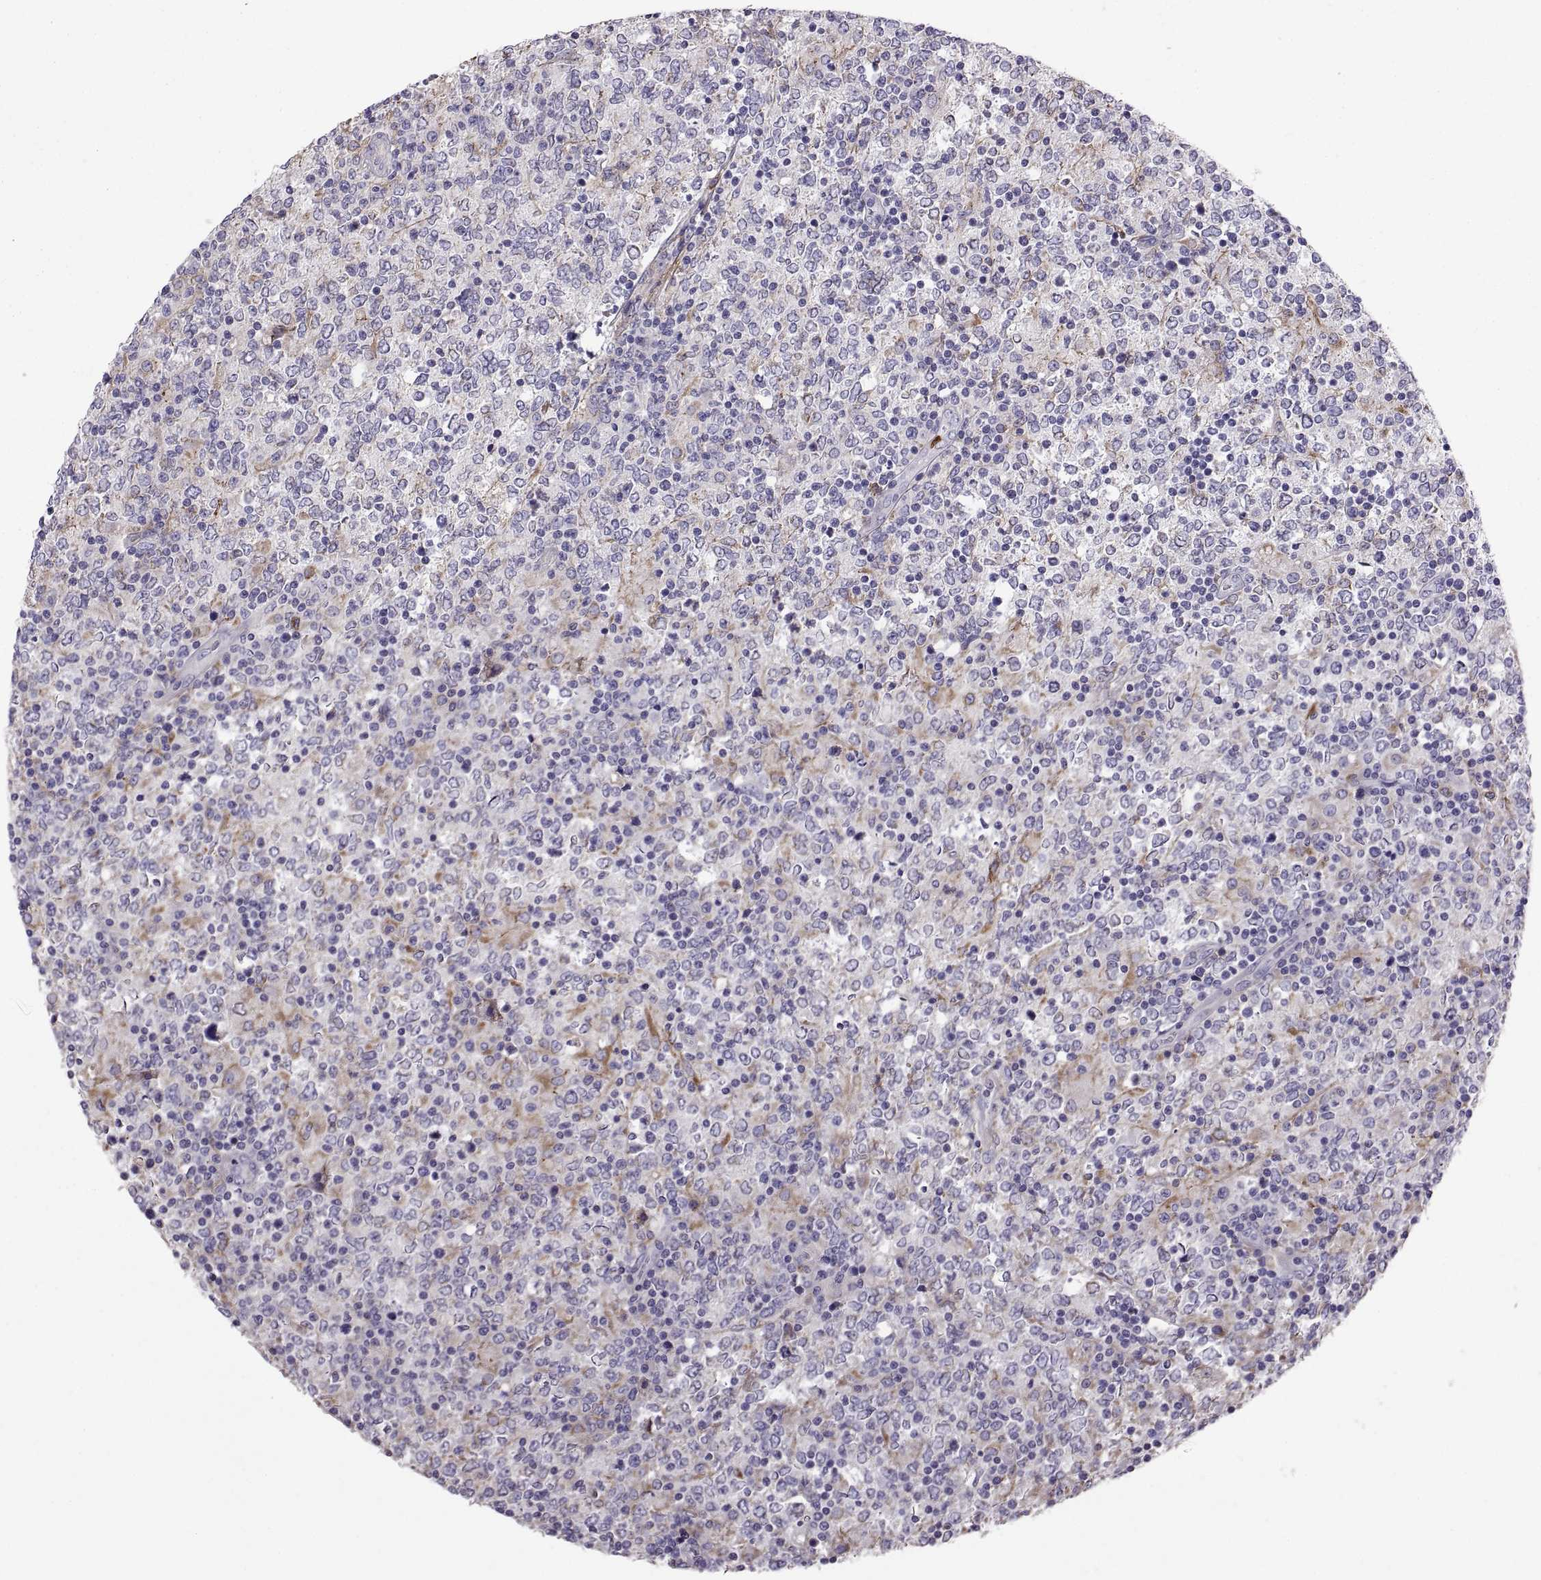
{"staining": {"intensity": "negative", "quantity": "none", "location": "none"}, "tissue": "lymphoma", "cell_type": "Tumor cells", "image_type": "cancer", "snomed": [{"axis": "morphology", "description": "Malignant lymphoma, non-Hodgkin's type, High grade"}, {"axis": "topography", "description": "Lymph node"}], "caption": "Immunohistochemistry of human malignant lymphoma, non-Hodgkin's type (high-grade) reveals no positivity in tumor cells.", "gene": "EMILIN2", "patient": {"sex": "female", "age": 84}}